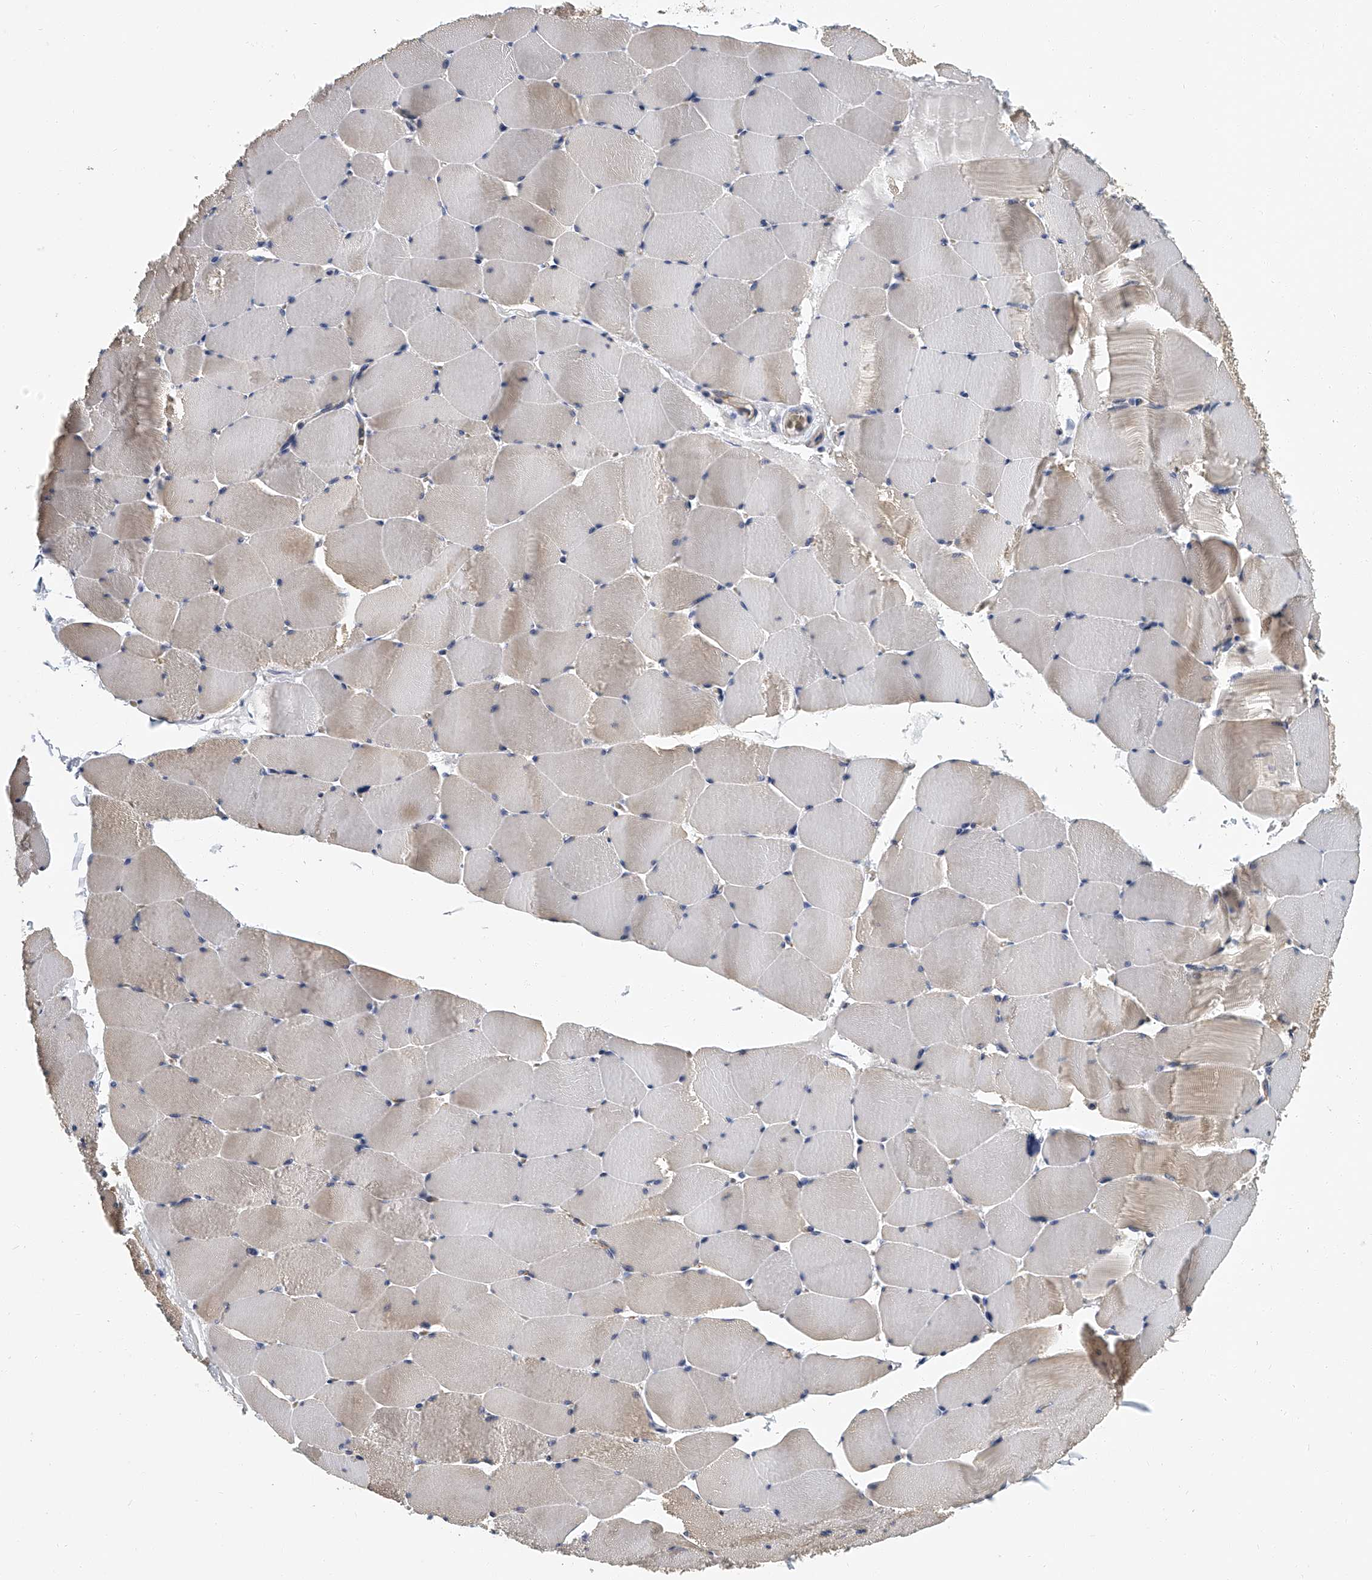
{"staining": {"intensity": "weak", "quantity": "25%-75%", "location": "cytoplasmic/membranous"}, "tissue": "skeletal muscle", "cell_type": "Myocytes", "image_type": "normal", "snomed": [{"axis": "morphology", "description": "Normal tissue, NOS"}, {"axis": "topography", "description": "Skeletal muscle"}], "caption": "A high-resolution histopathology image shows immunohistochemistry (IHC) staining of normal skeletal muscle, which demonstrates weak cytoplasmic/membranous expression in approximately 25%-75% of myocytes. Using DAB (3,3'-diaminobenzidine) (brown) and hematoxylin (blue) stains, captured at high magnification using brightfield microscopy.", "gene": "KIRREL1", "patient": {"sex": "male", "age": 62}}